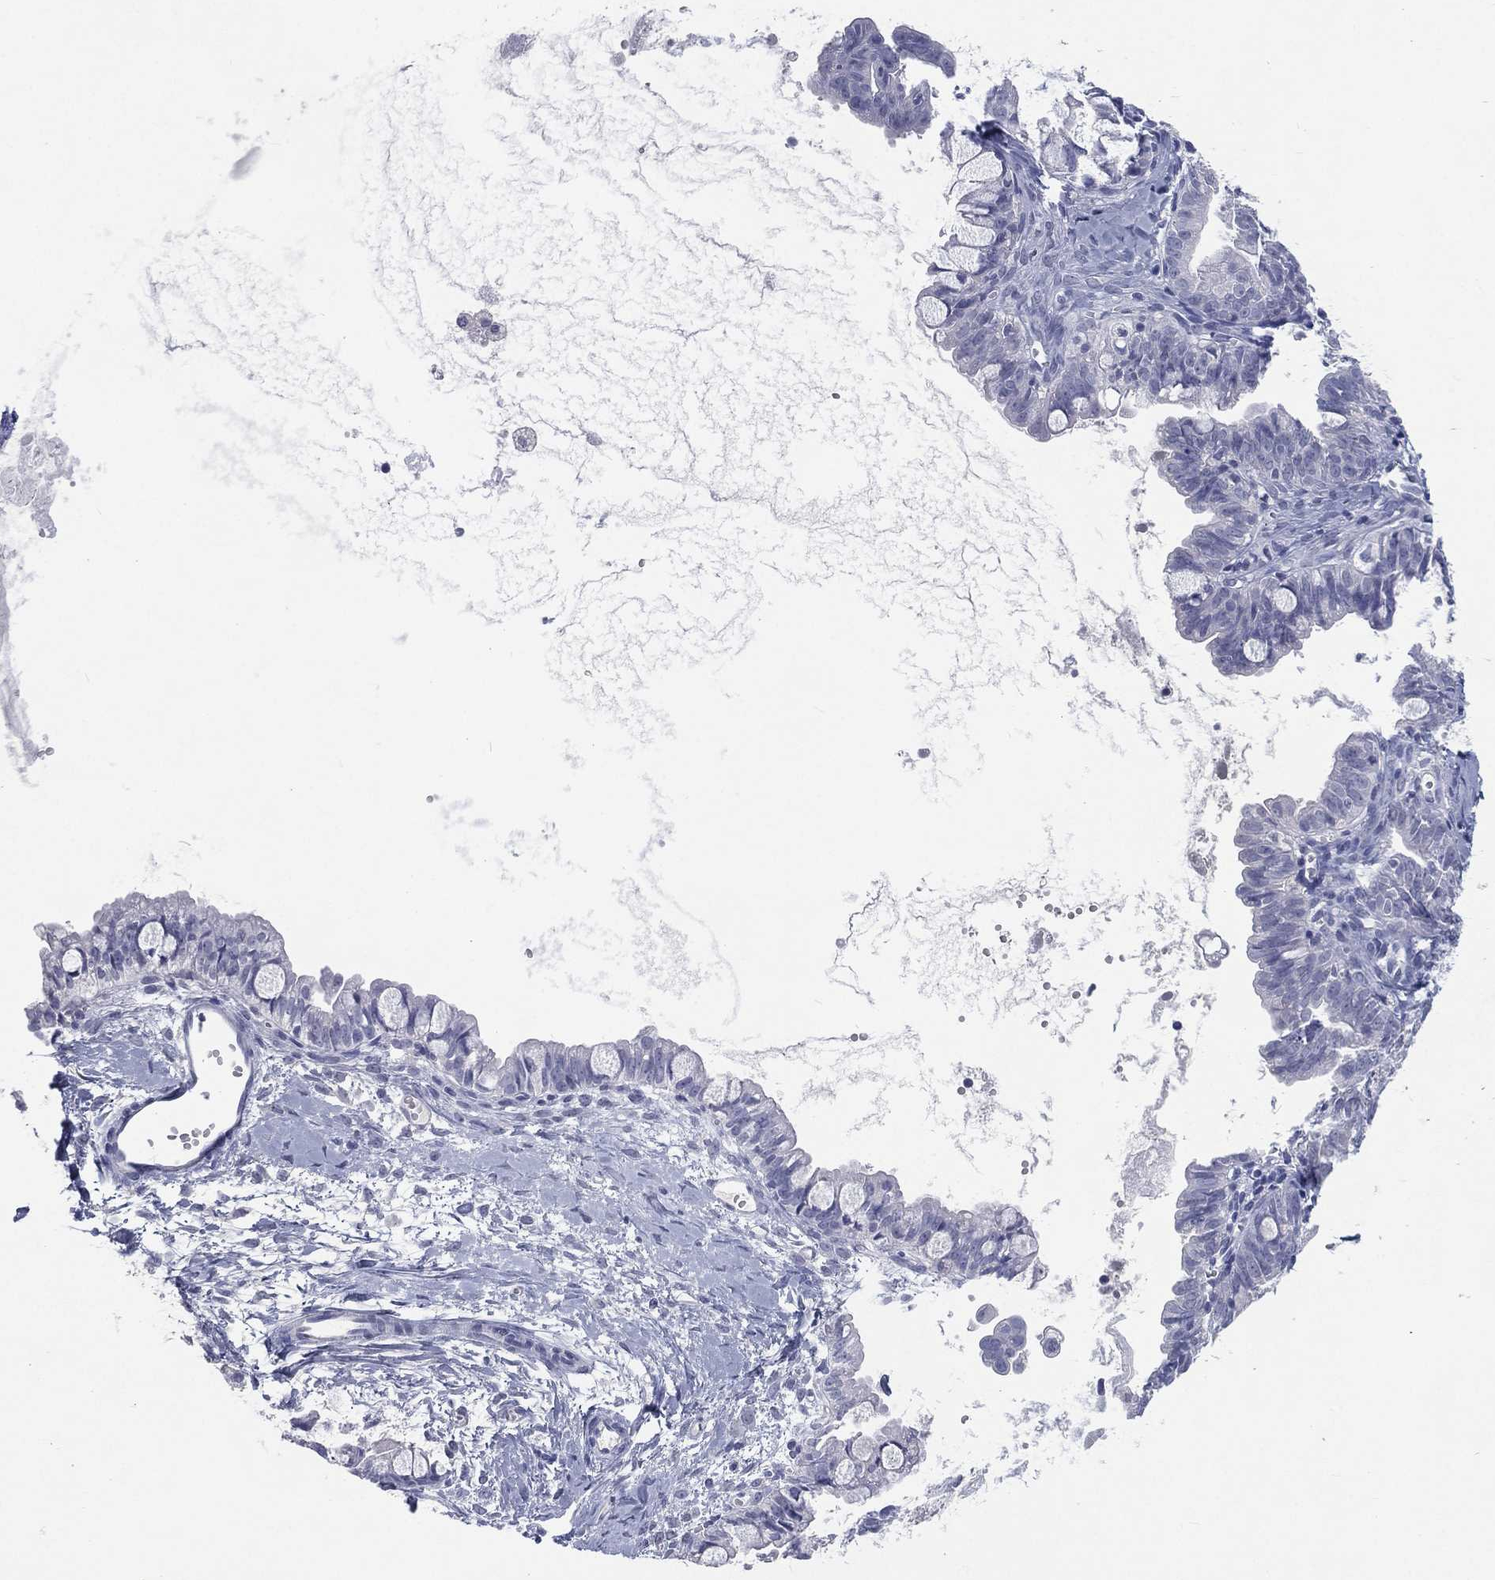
{"staining": {"intensity": "negative", "quantity": "none", "location": "none"}, "tissue": "ovarian cancer", "cell_type": "Tumor cells", "image_type": "cancer", "snomed": [{"axis": "morphology", "description": "Cystadenocarcinoma, mucinous, NOS"}, {"axis": "topography", "description": "Ovary"}], "caption": "Histopathology image shows no significant protein positivity in tumor cells of mucinous cystadenocarcinoma (ovarian). (DAB immunohistochemistry (IHC) visualized using brightfield microscopy, high magnification).", "gene": "KRT35", "patient": {"sex": "female", "age": 63}}